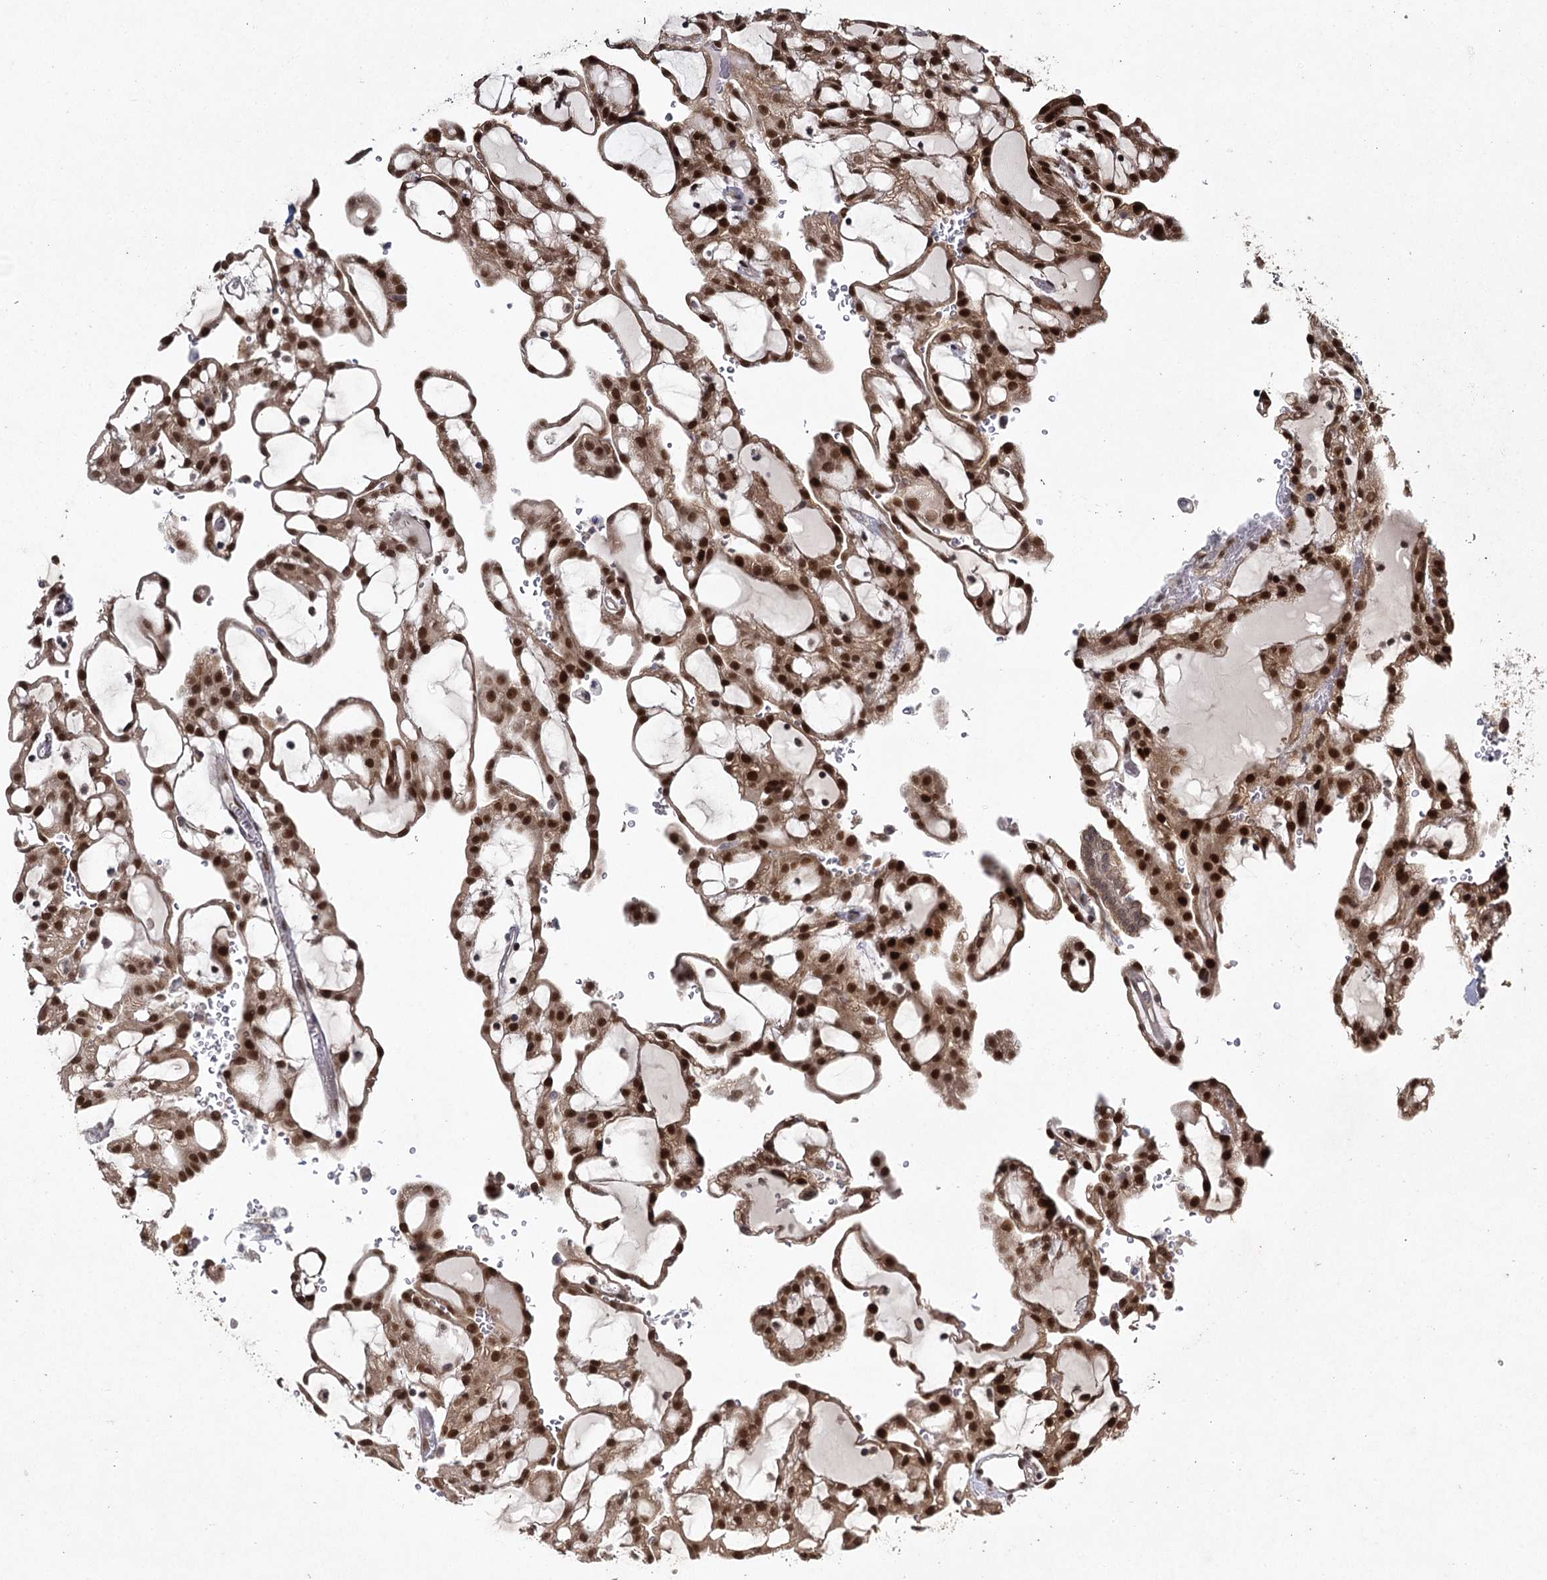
{"staining": {"intensity": "strong", "quantity": ">75%", "location": "nuclear"}, "tissue": "renal cancer", "cell_type": "Tumor cells", "image_type": "cancer", "snomed": [{"axis": "morphology", "description": "Adenocarcinoma, NOS"}, {"axis": "topography", "description": "Kidney"}], "caption": "A brown stain highlights strong nuclear expression of a protein in renal adenocarcinoma tumor cells.", "gene": "DCUN1D4", "patient": {"sex": "male", "age": 63}}